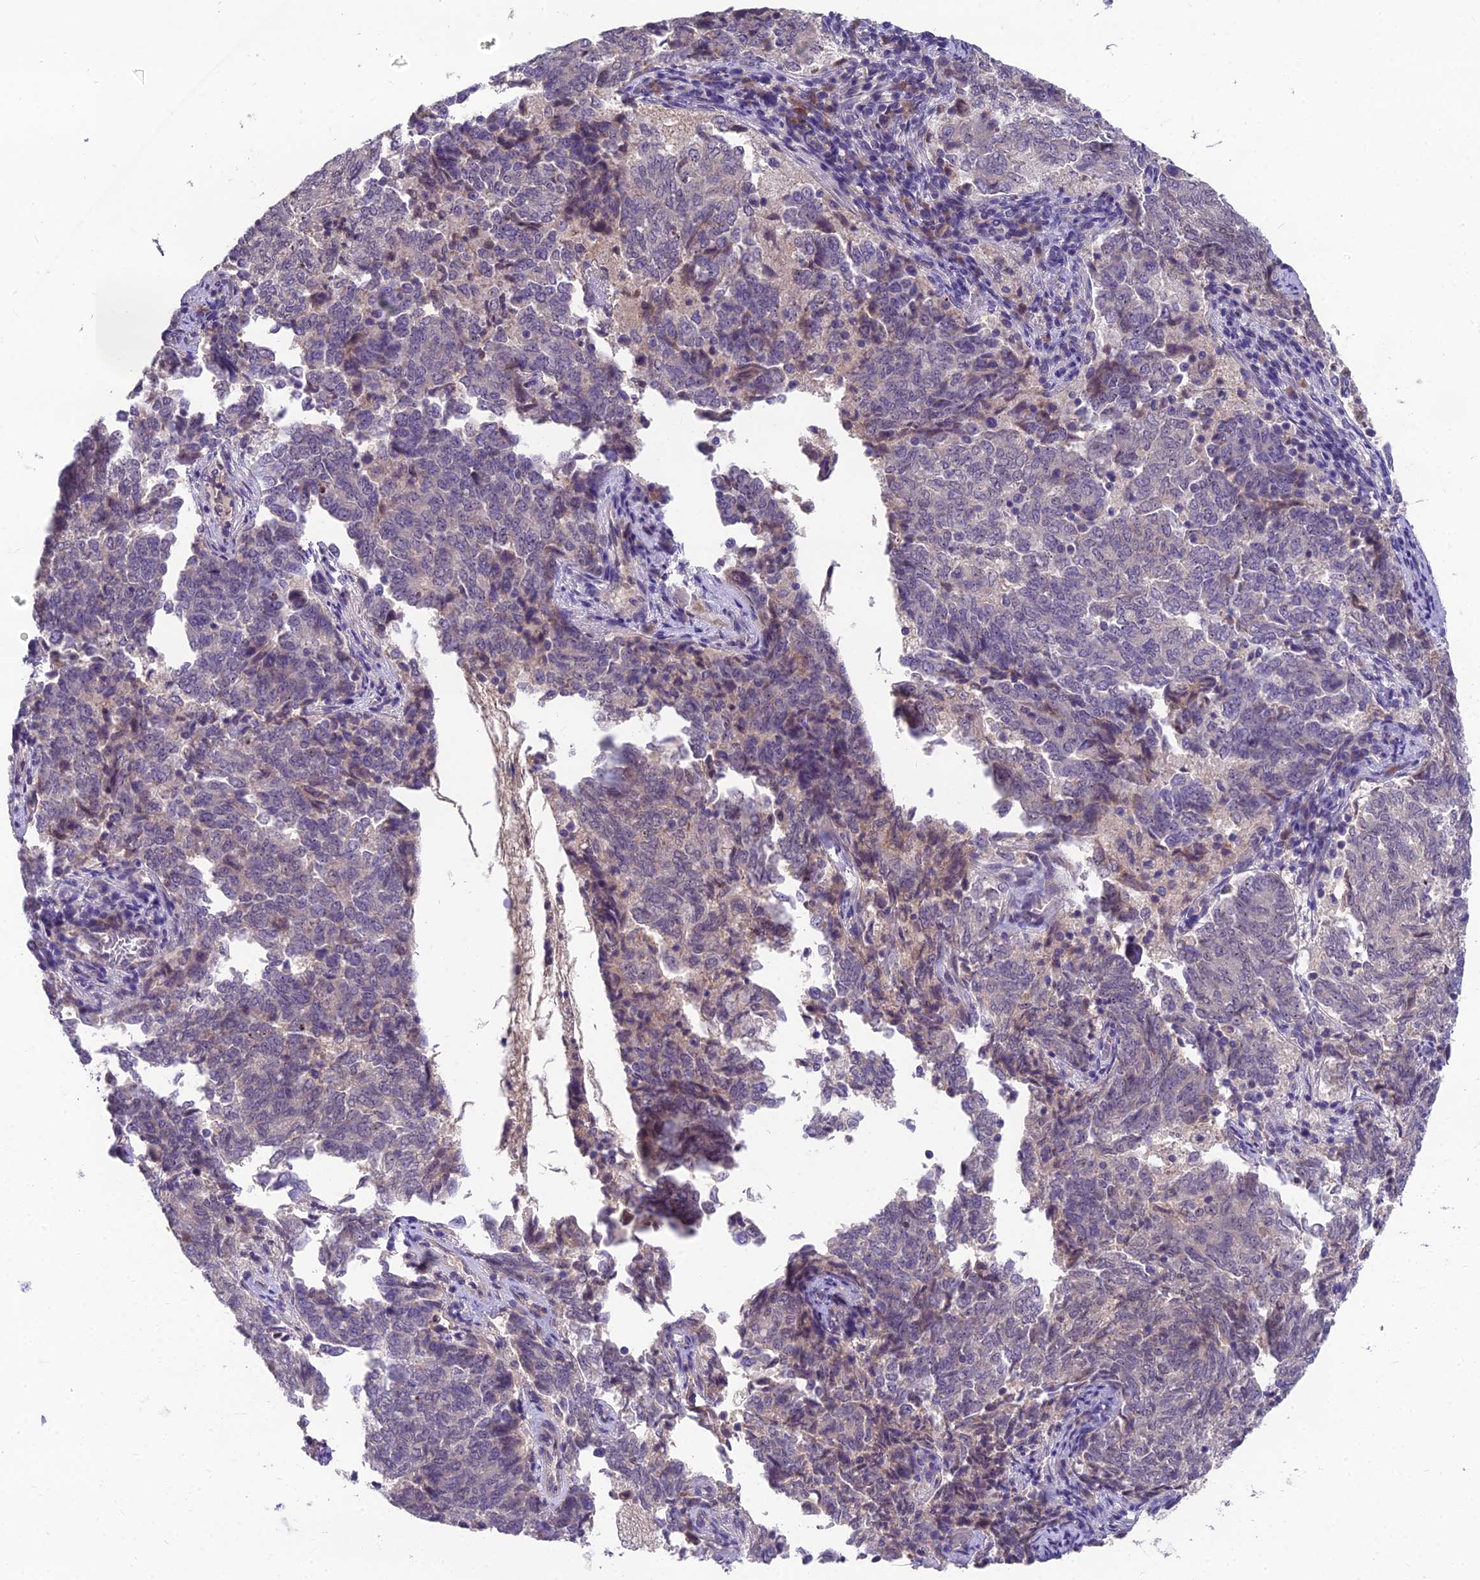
{"staining": {"intensity": "weak", "quantity": "<25%", "location": "nuclear"}, "tissue": "endometrial cancer", "cell_type": "Tumor cells", "image_type": "cancer", "snomed": [{"axis": "morphology", "description": "Adenocarcinoma, NOS"}, {"axis": "topography", "description": "Endometrium"}], "caption": "This is a micrograph of IHC staining of adenocarcinoma (endometrial), which shows no positivity in tumor cells.", "gene": "ZNF333", "patient": {"sex": "female", "age": 80}}